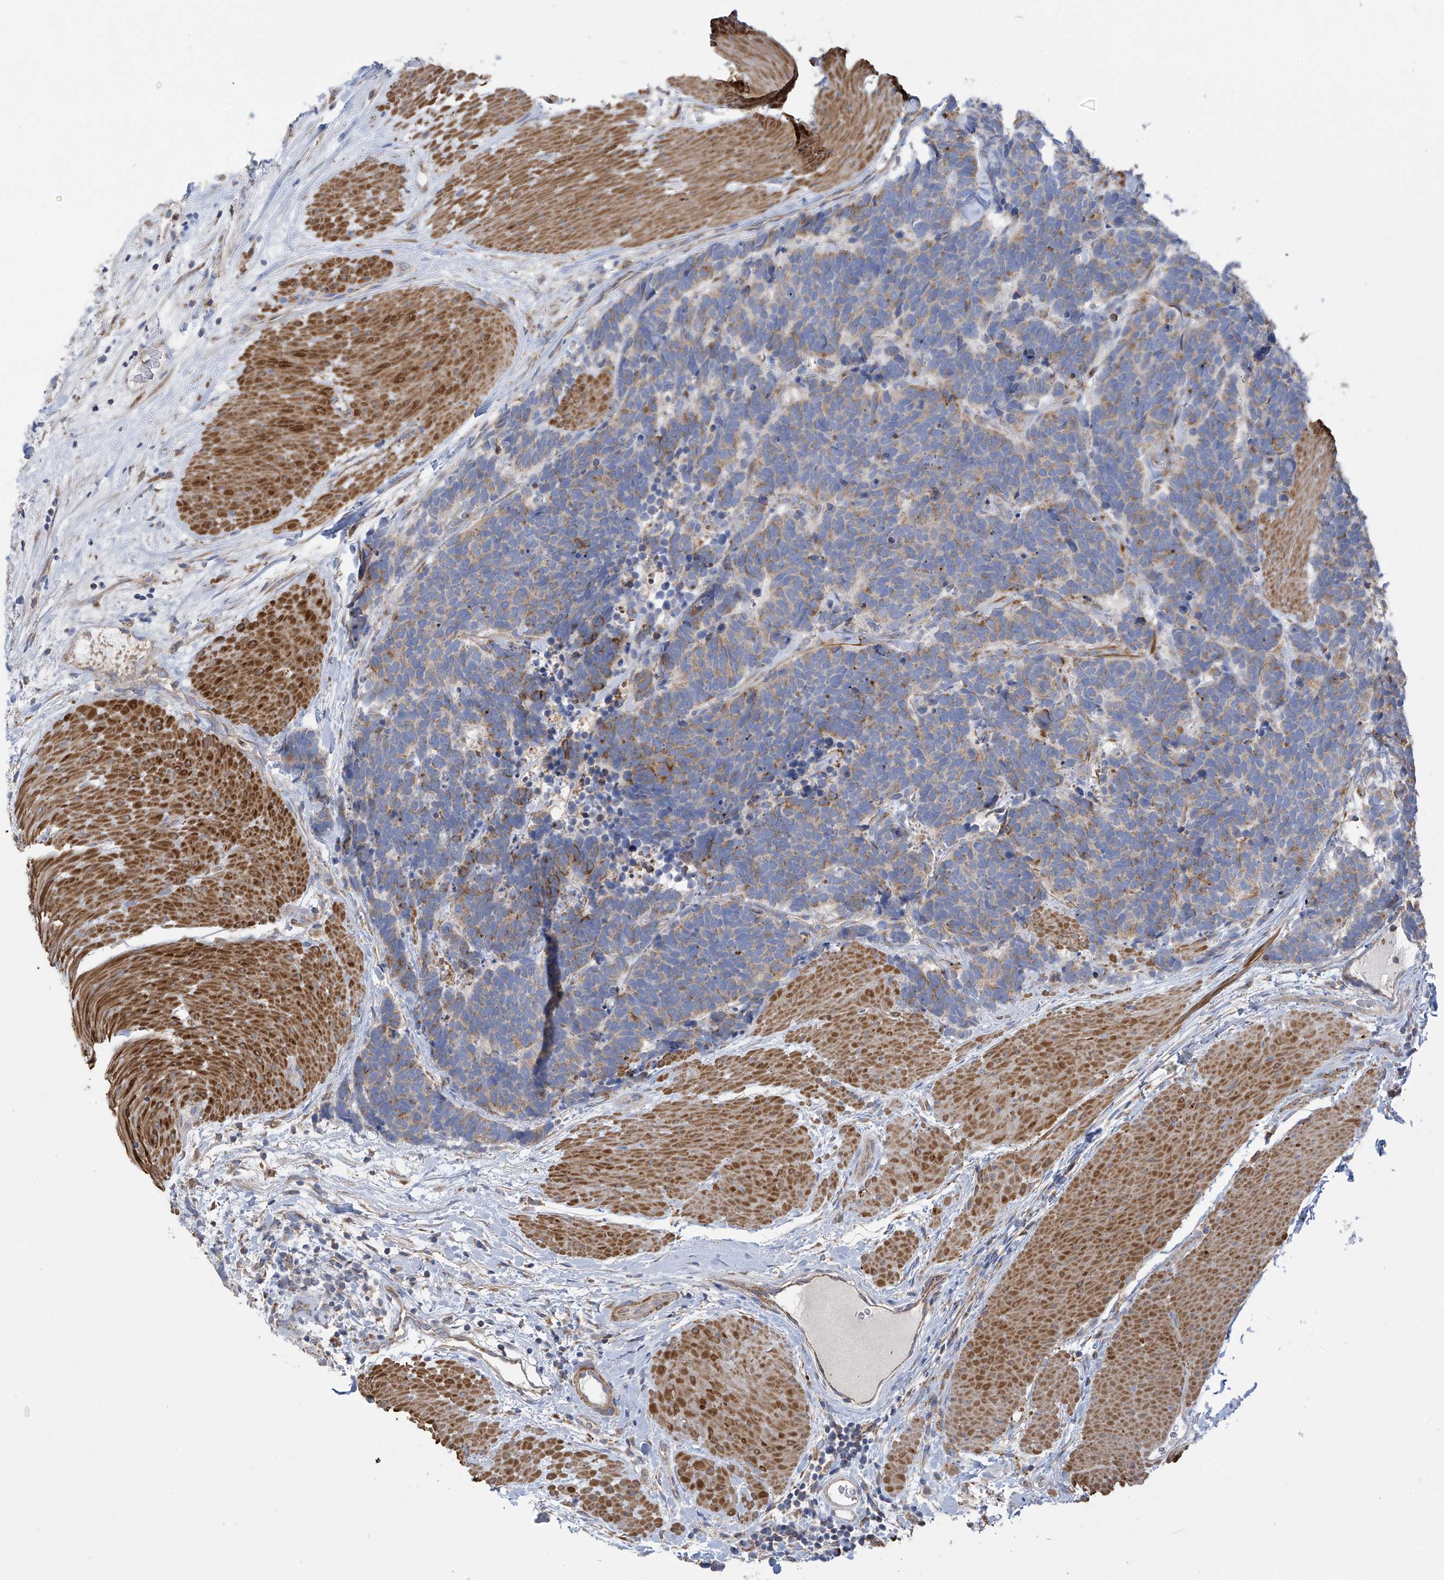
{"staining": {"intensity": "moderate", "quantity": "25%-75%", "location": "cytoplasmic/membranous"}, "tissue": "carcinoid", "cell_type": "Tumor cells", "image_type": "cancer", "snomed": [{"axis": "morphology", "description": "Carcinoma, NOS"}, {"axis": "morphology", "description": "Carcinoid, malignant, NOS"}, {"axis": "topography", "description": "Urinary bladder"}], "caption": "Carcinoma stained with a protein marker reveals moderate staining in tumor cells.", "gene": "ITM2B", "patient": {"sex": "male", "age": 57}}